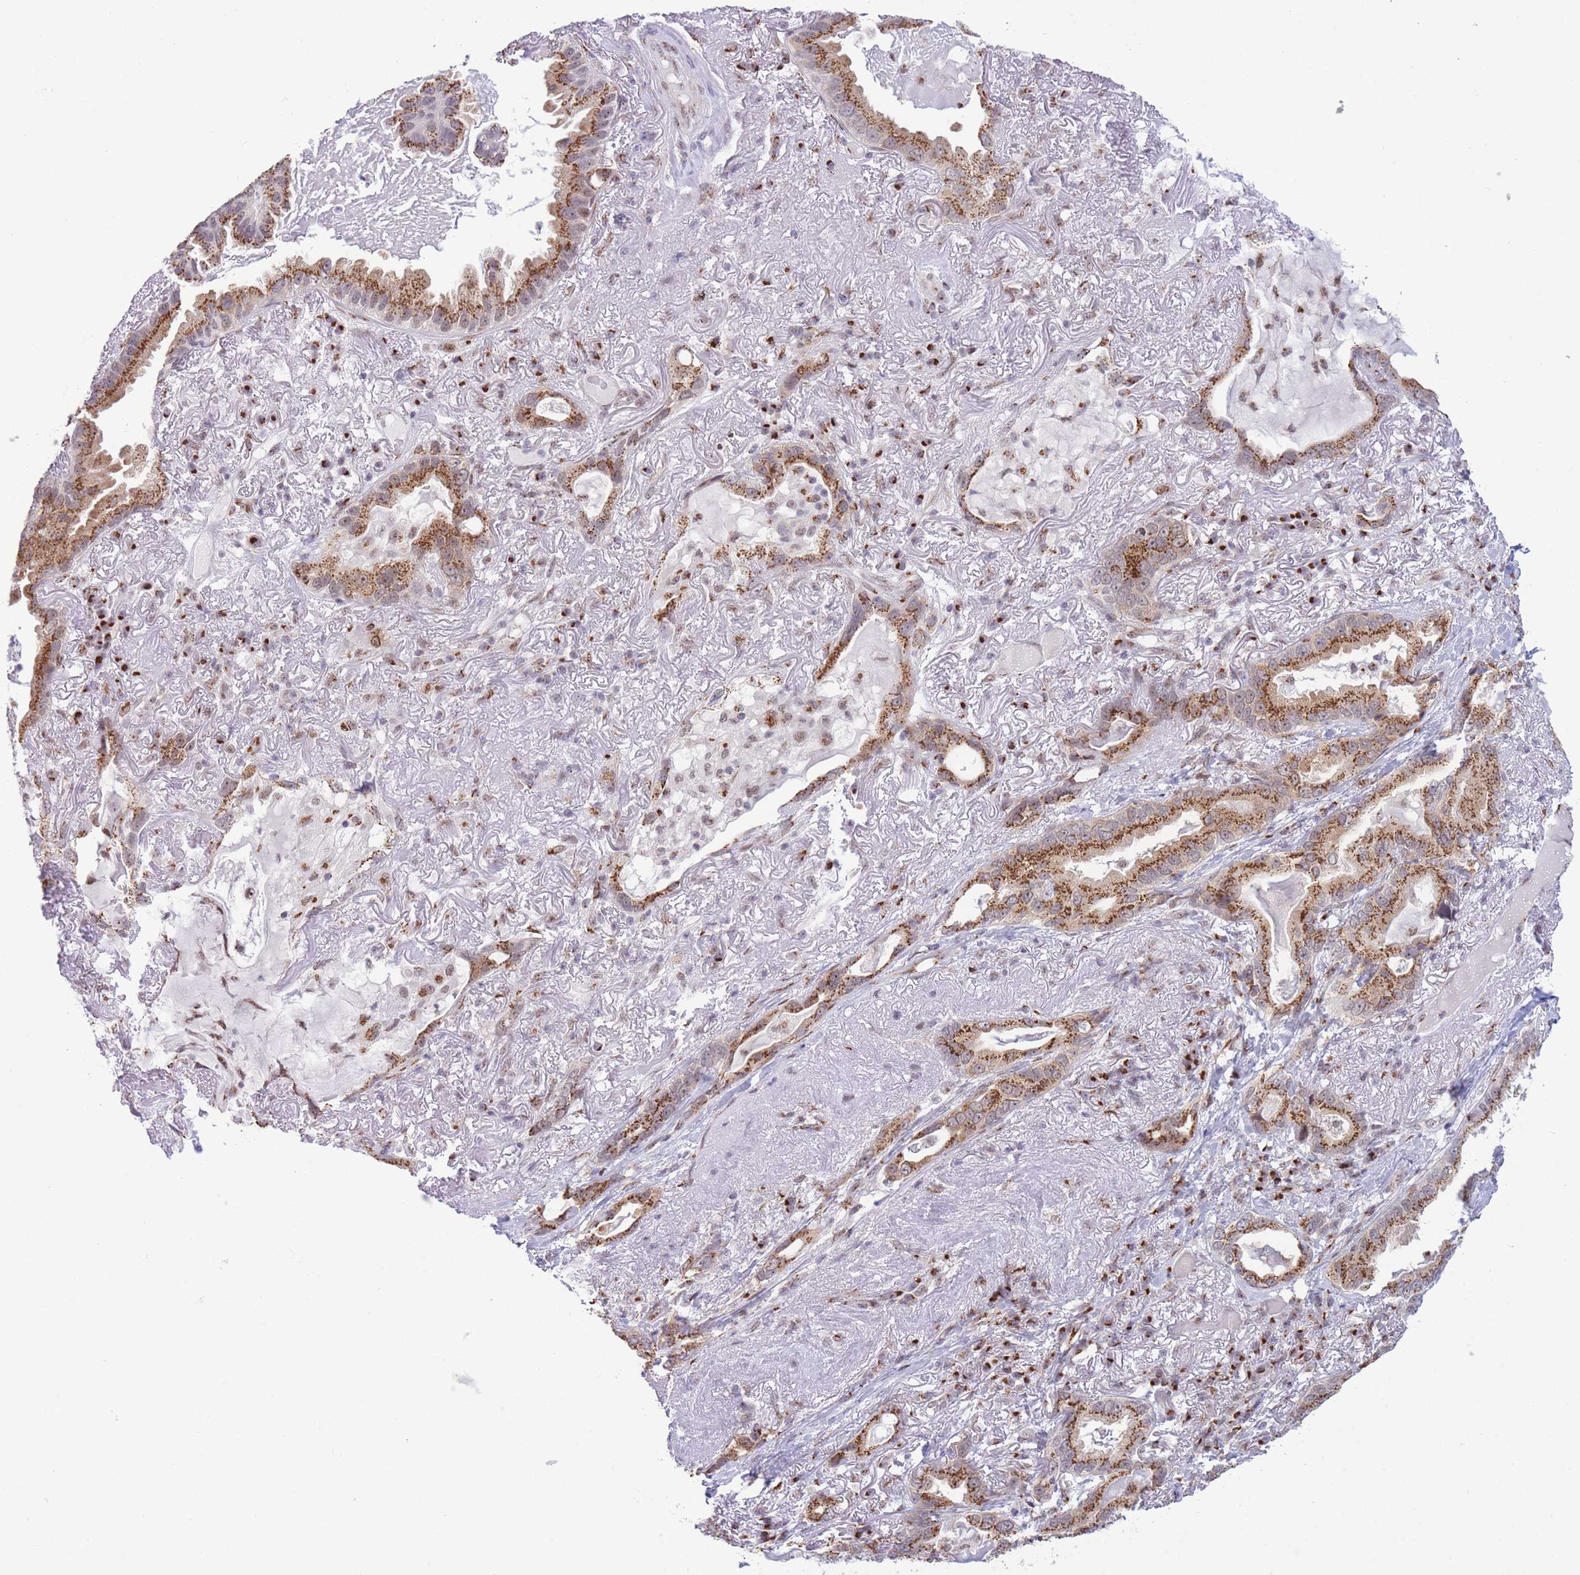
{"staining": {"intensity": "moderate", "quantity": ">75%", "location": "cytoplasmic/membranous,nuclear"}, "tissue": "lung cancer", "cell_type": "Tumor cells", "image_type": "cancer", "snomed": [{"axis": "morphology", "description": "Adenocarcinoma, NOS"}, {"axis": "topography", "description": "Lung"}], "caption": "A histopathology image of human adenocarcinoma (lung) stained for a protein exhibits moderate cytoplasmic/membranous and nuclear brown staining in tumor cells.", "gene": "INO80C", "patient": {"sex": "female", "age": 69}}